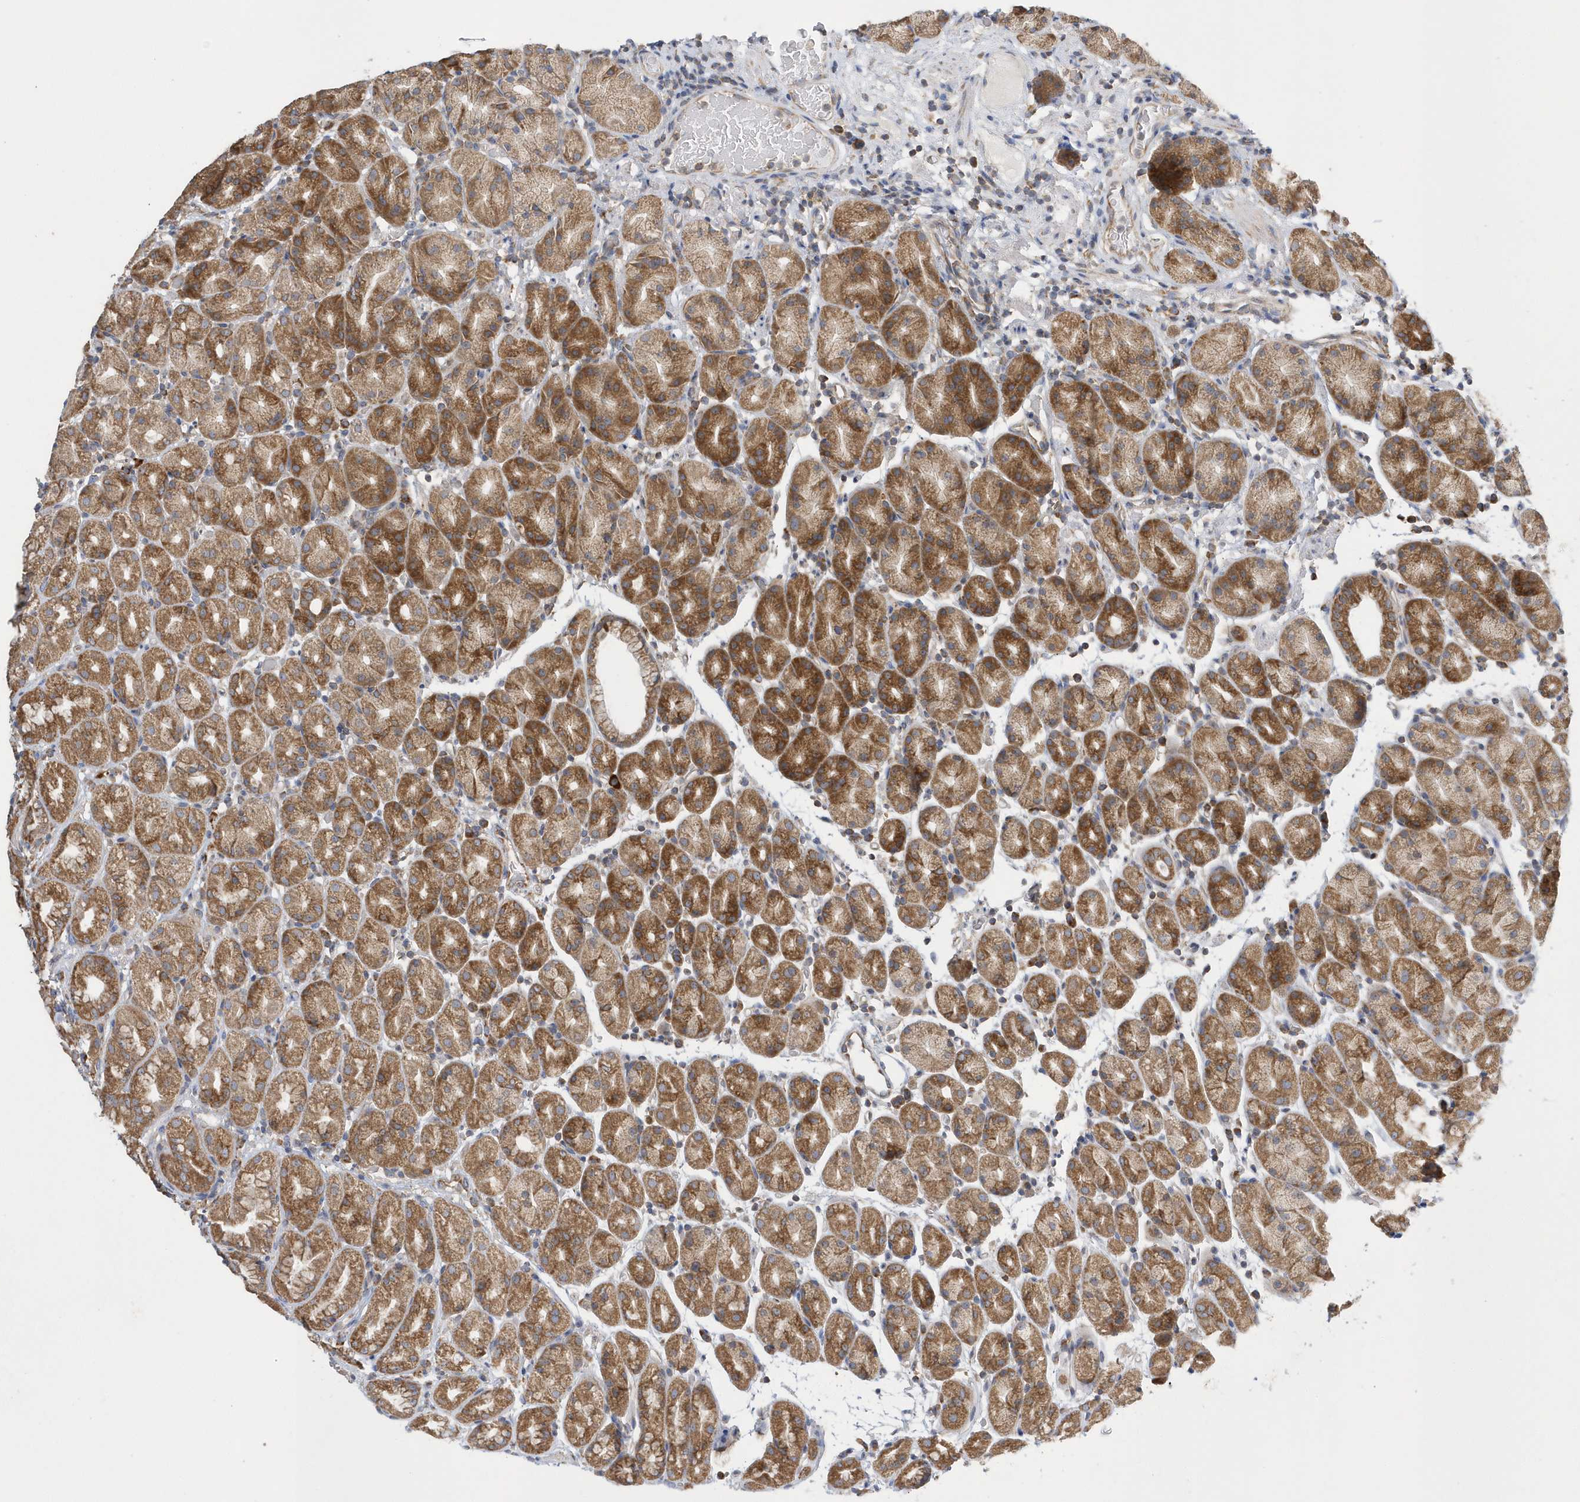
{"staining": {"intensity": "strong", "quantity": ">75%", "location": "cytoplasmic/membranous"}, "tissue": "stomach", "cell_type": "Glandular cells", "image_type": "normal", "snomed": [{"axis": "morphology", "description": "Normal tissue, NOS"}, {"axis": "topography", "description": "Stomach, upper"}], "caption": "The immunohistochemical stain highlights strong cytoplasmic/membranous positivity in glandular cells of normal stomach. (DAB (3,3'-diaminobenzidine) IHC, brown staining for protein, blue staining for nuclei).", "gene": "SPATA5", "patient": {"sex": "male", "age": 68}}